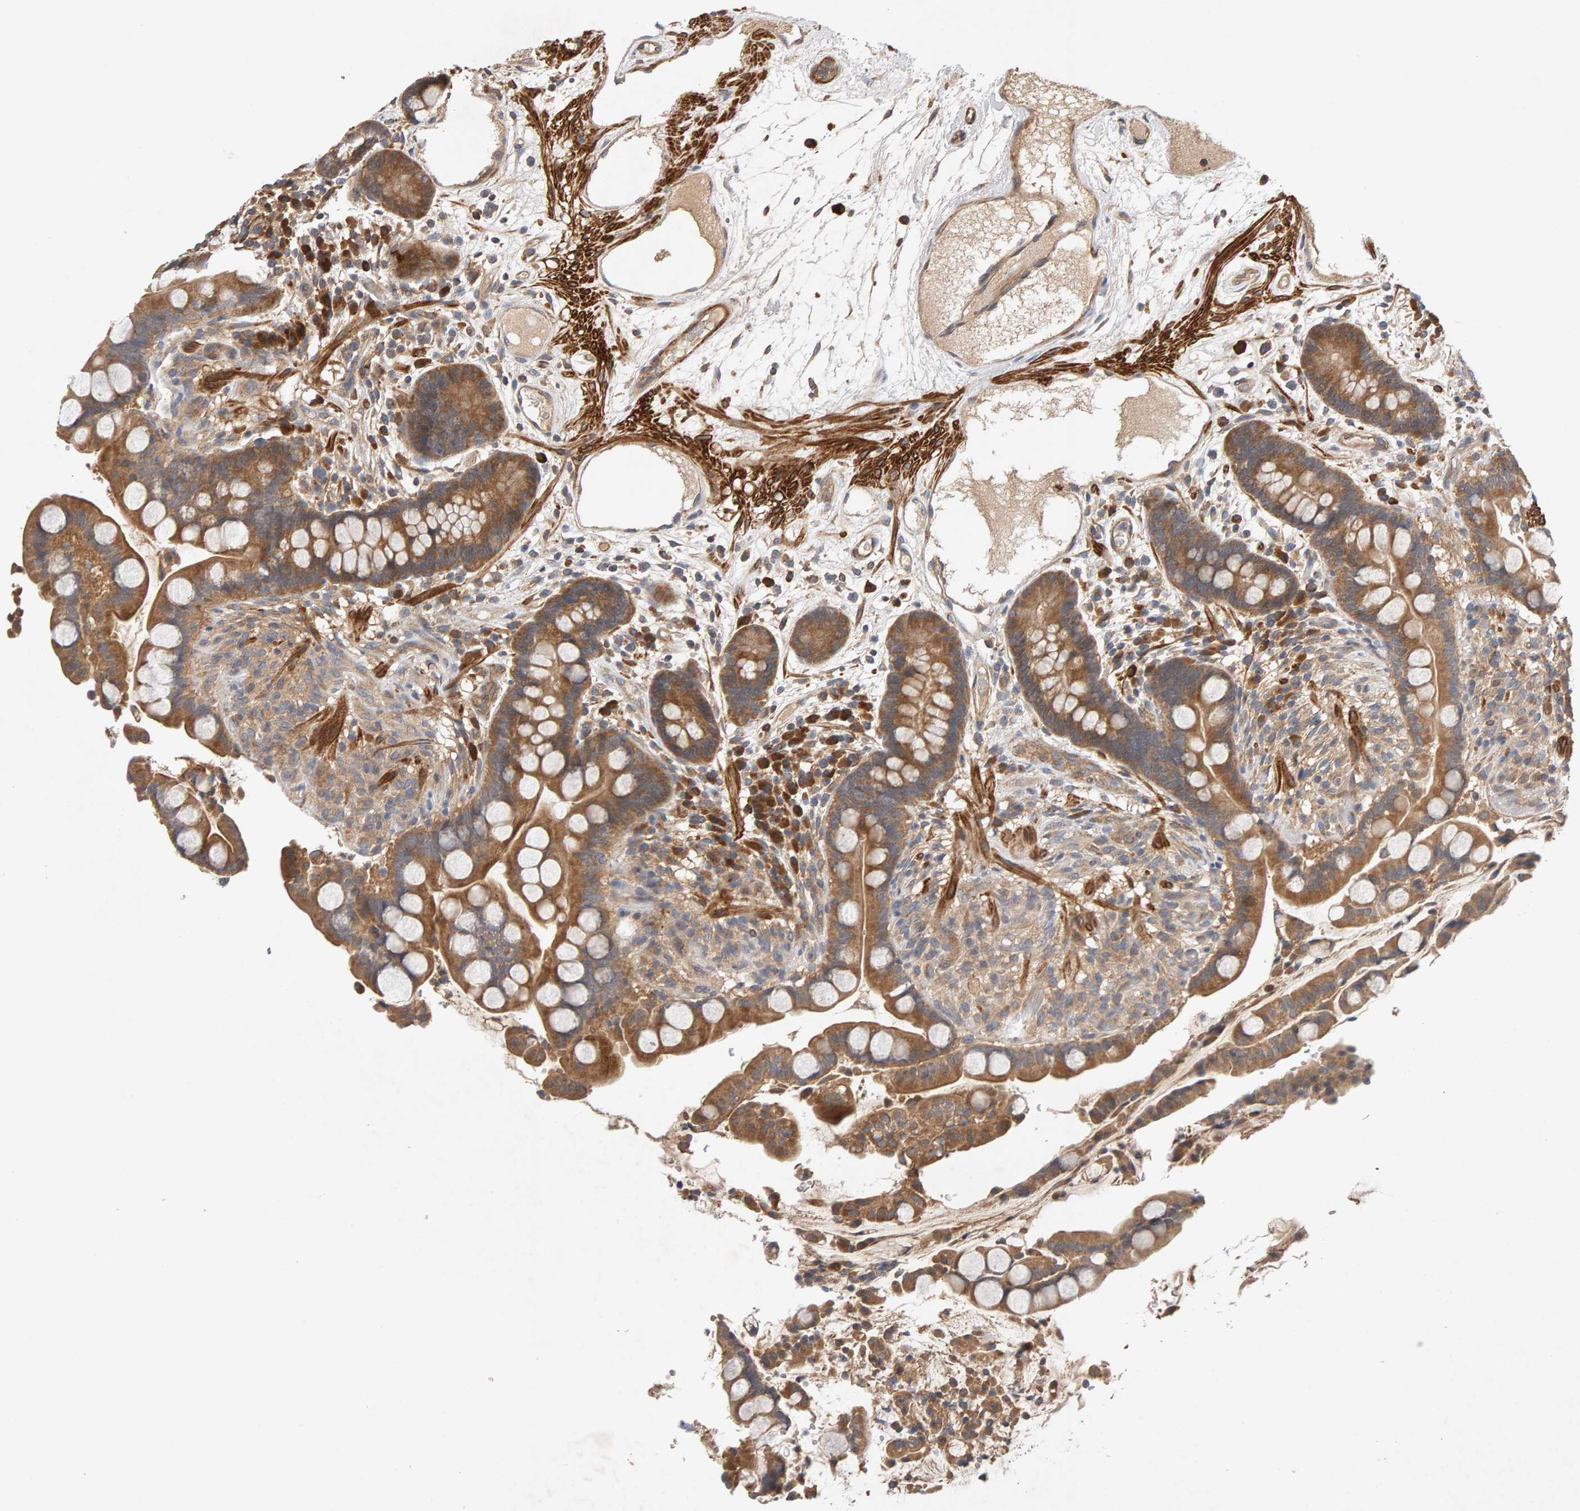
{"staining": {"intensity": "moderate", "quantity": ">75%", "location": "cytoplasmic/membranous"}, "tissue": "colon", "cell_type": "Endothelial cells", "image_type": "normal", "snomed": [{"axis": "morphology", "description": "Normal tissue, NOS"}, {"axis": "topography", "description": "Colon"}], "caption": "Endothelial cells demonstrate moderate cytoplasmic/membranous staining in approximately >75% of cells in benign colon.", "gene": "RNF19A", "patient": {"sex": "male", "age": 73}}